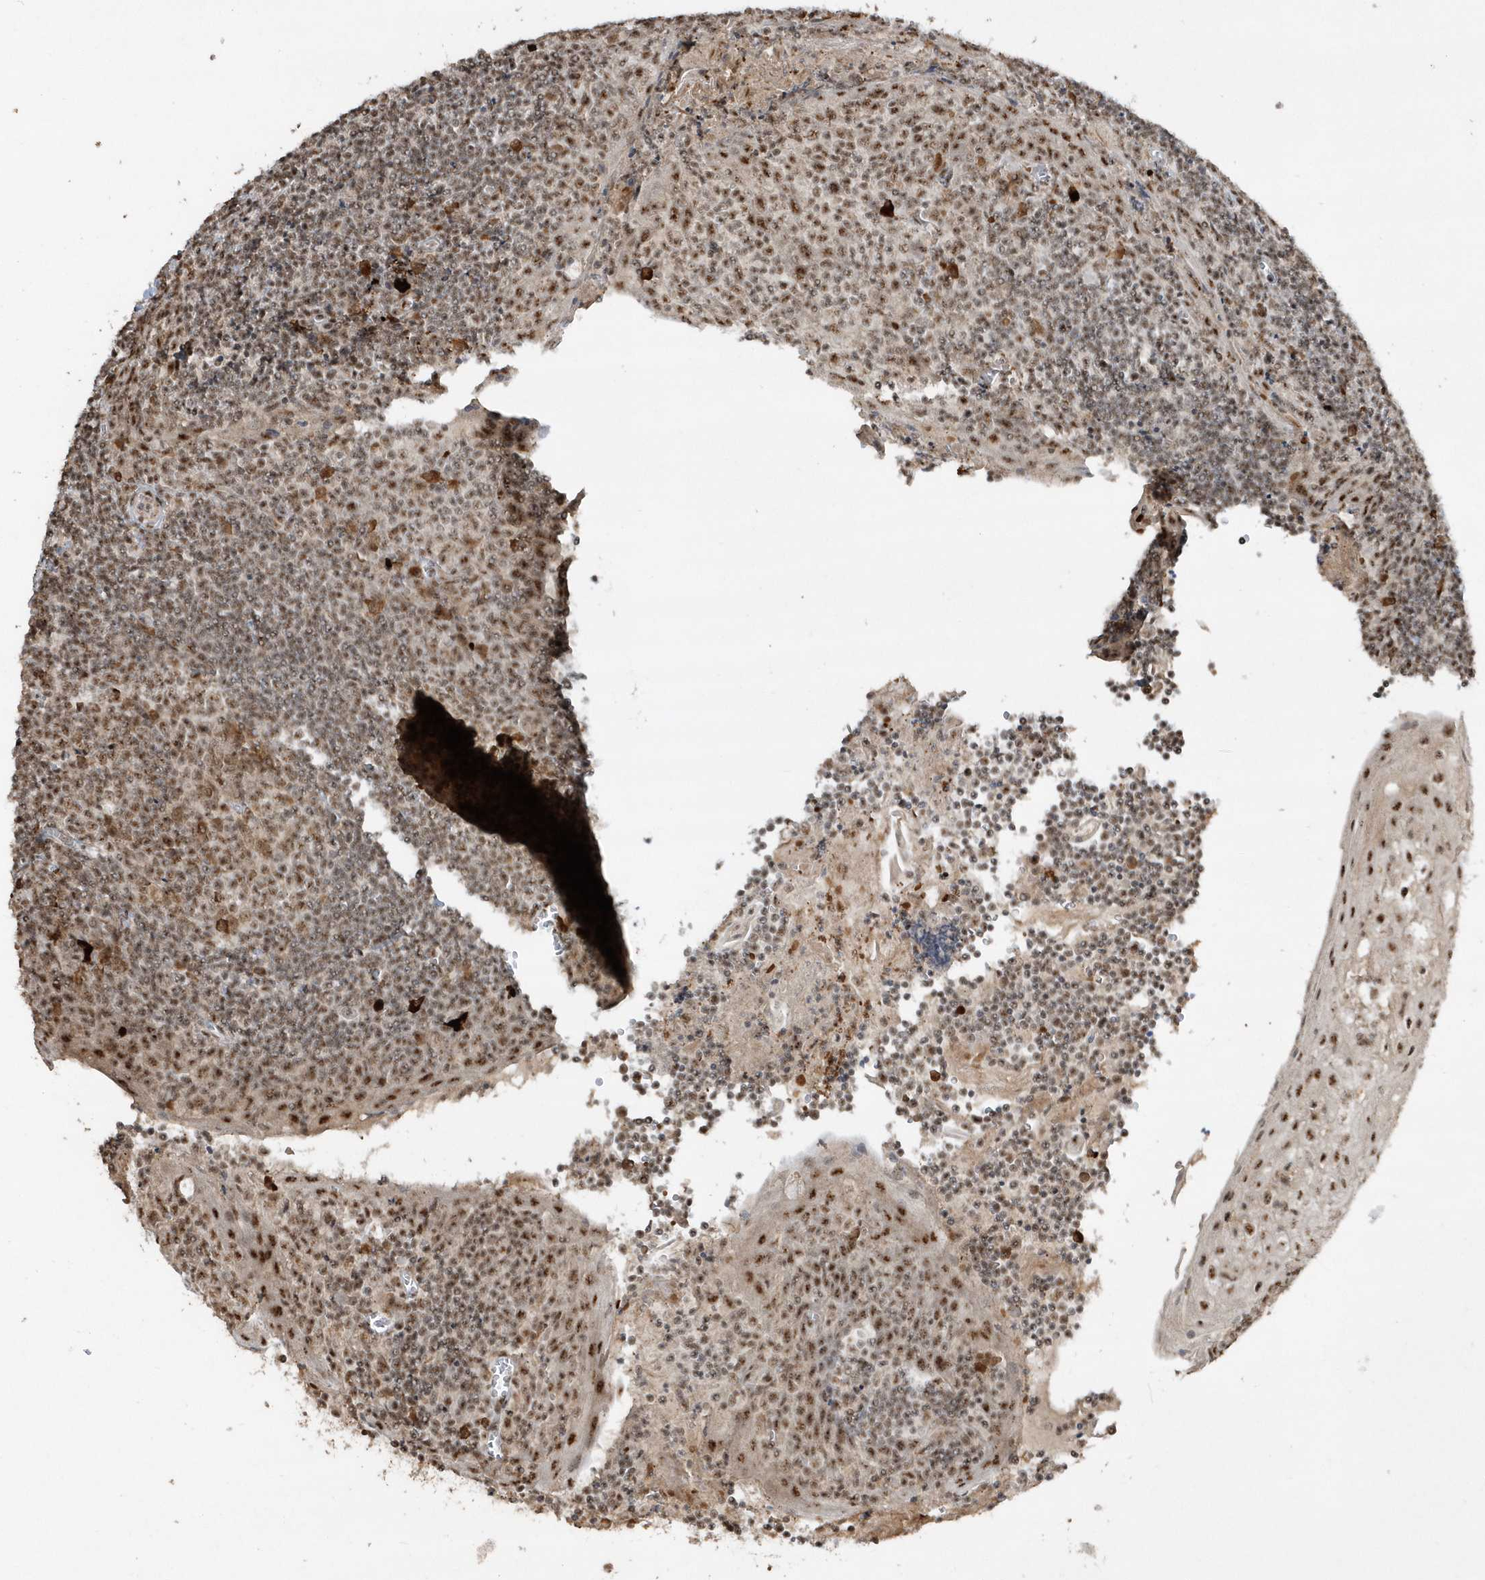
{"staining": {"intensity": "moderate", "quantity": ">75%", "location": "nuclear"}, "tissue": "tonsil", "cell_type": "Germinal center cells", "image_type": "normal", "snomed": [{"axis": "morphology", "description": "Normal tissue, NOS"}, {"axis": "topography", "description": "Tonsil"}], "caption": "Immunohistochemistry (IHC) photomicrograph of benign tonsil stained for a protein (brown), which exhibits medium levels of moderate nuclear expression in approximately >75% of germinal center cells.", "gene": "POLR3B", "patient": {"sex": "male", "age": 27}}